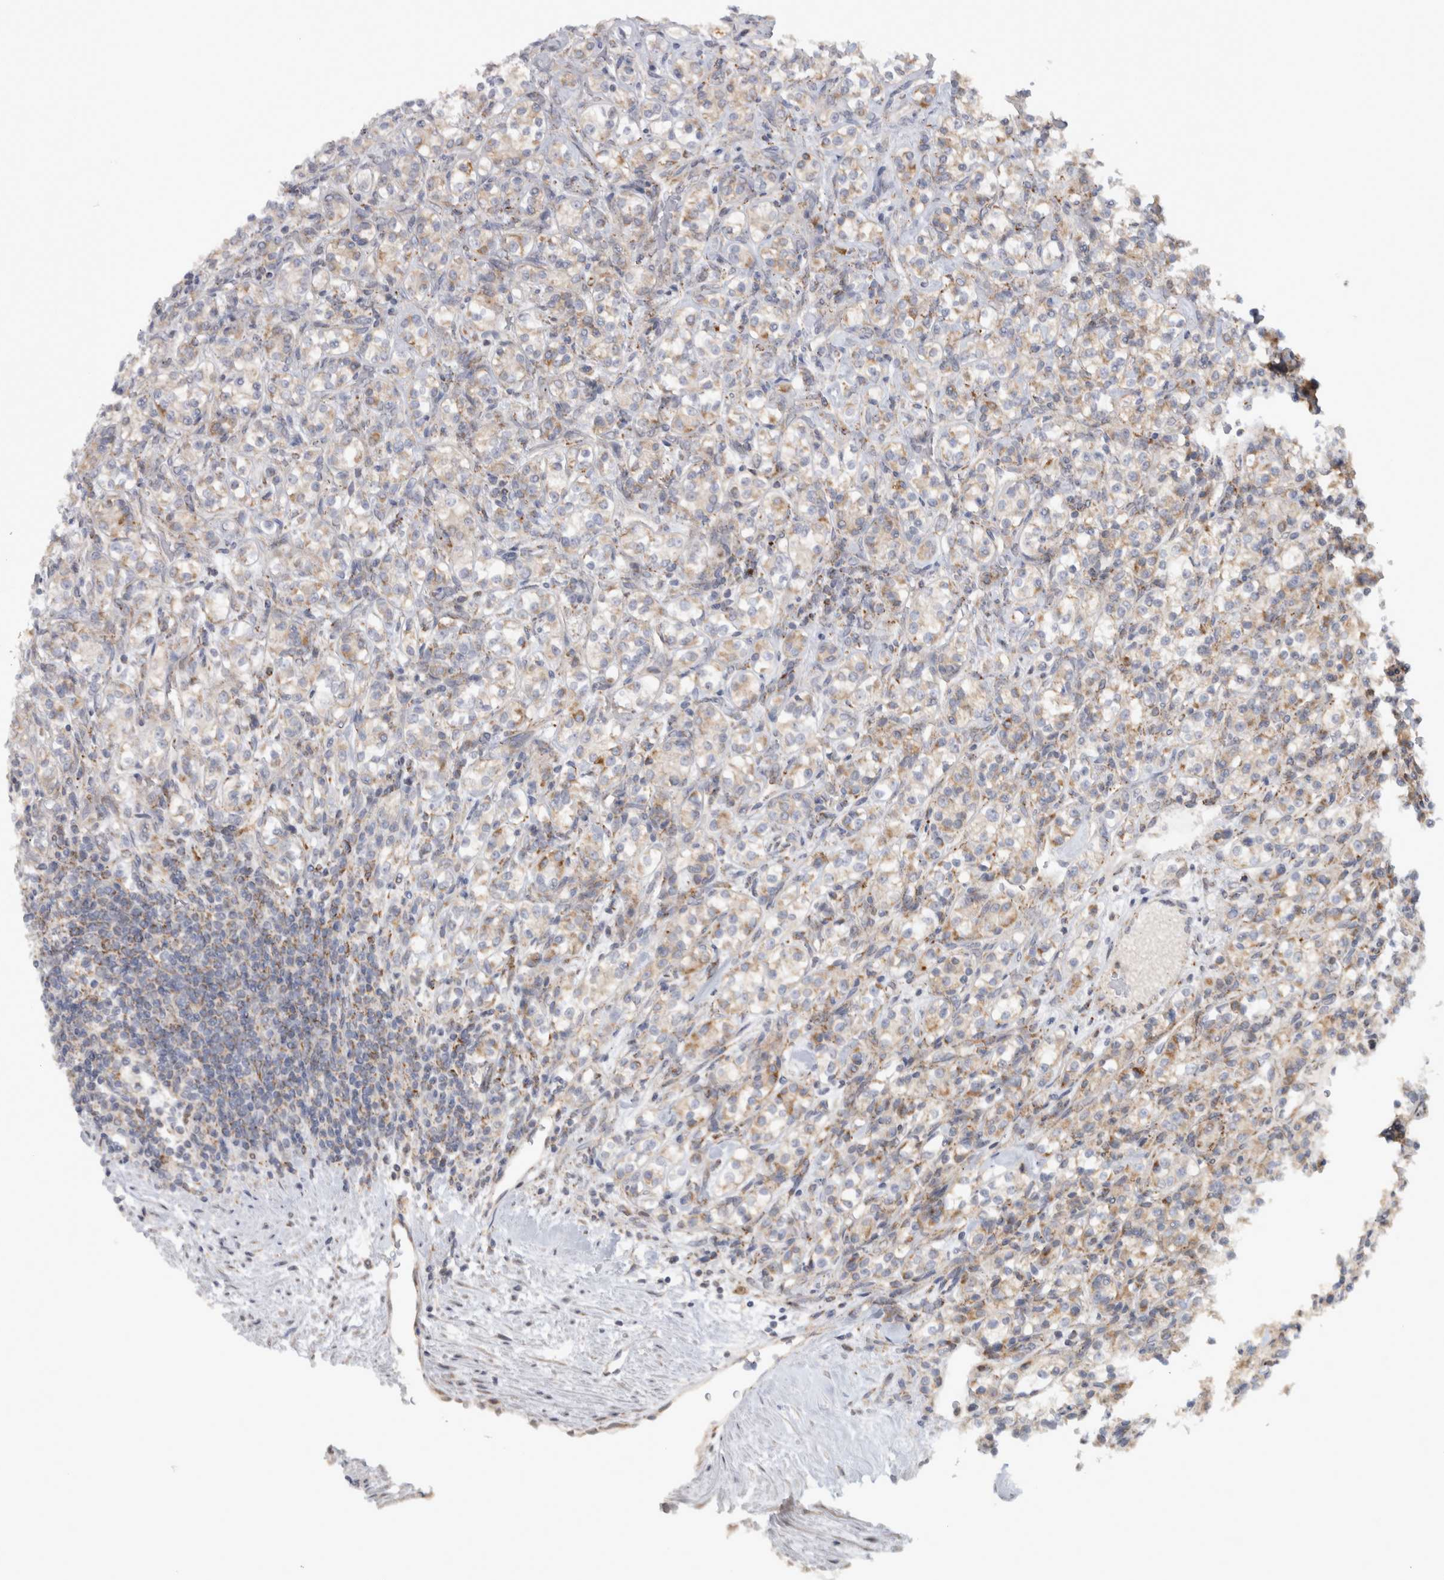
{"staining": {"intensity": "weak", "quantity": ">75%", "location": "cytoplasmic/membranous"}, "tissue": "renal cancer", "cell_type": "Tumor cells", "image_type": "cancer", "snomed": [{"axis": "morphology", "description": "Adenocarcinoma, NOS"}, {"axis": "topography", "description": "Kidney"}], "caption": "Brown immunohistochemical staining in renal cancer (adenocarcinoma) shows weak cytoplasmic/membranous expression in approximately >75% of tumor cells.", "gene": "RAB18", "patient": {"sex": "male", "age": 77}}